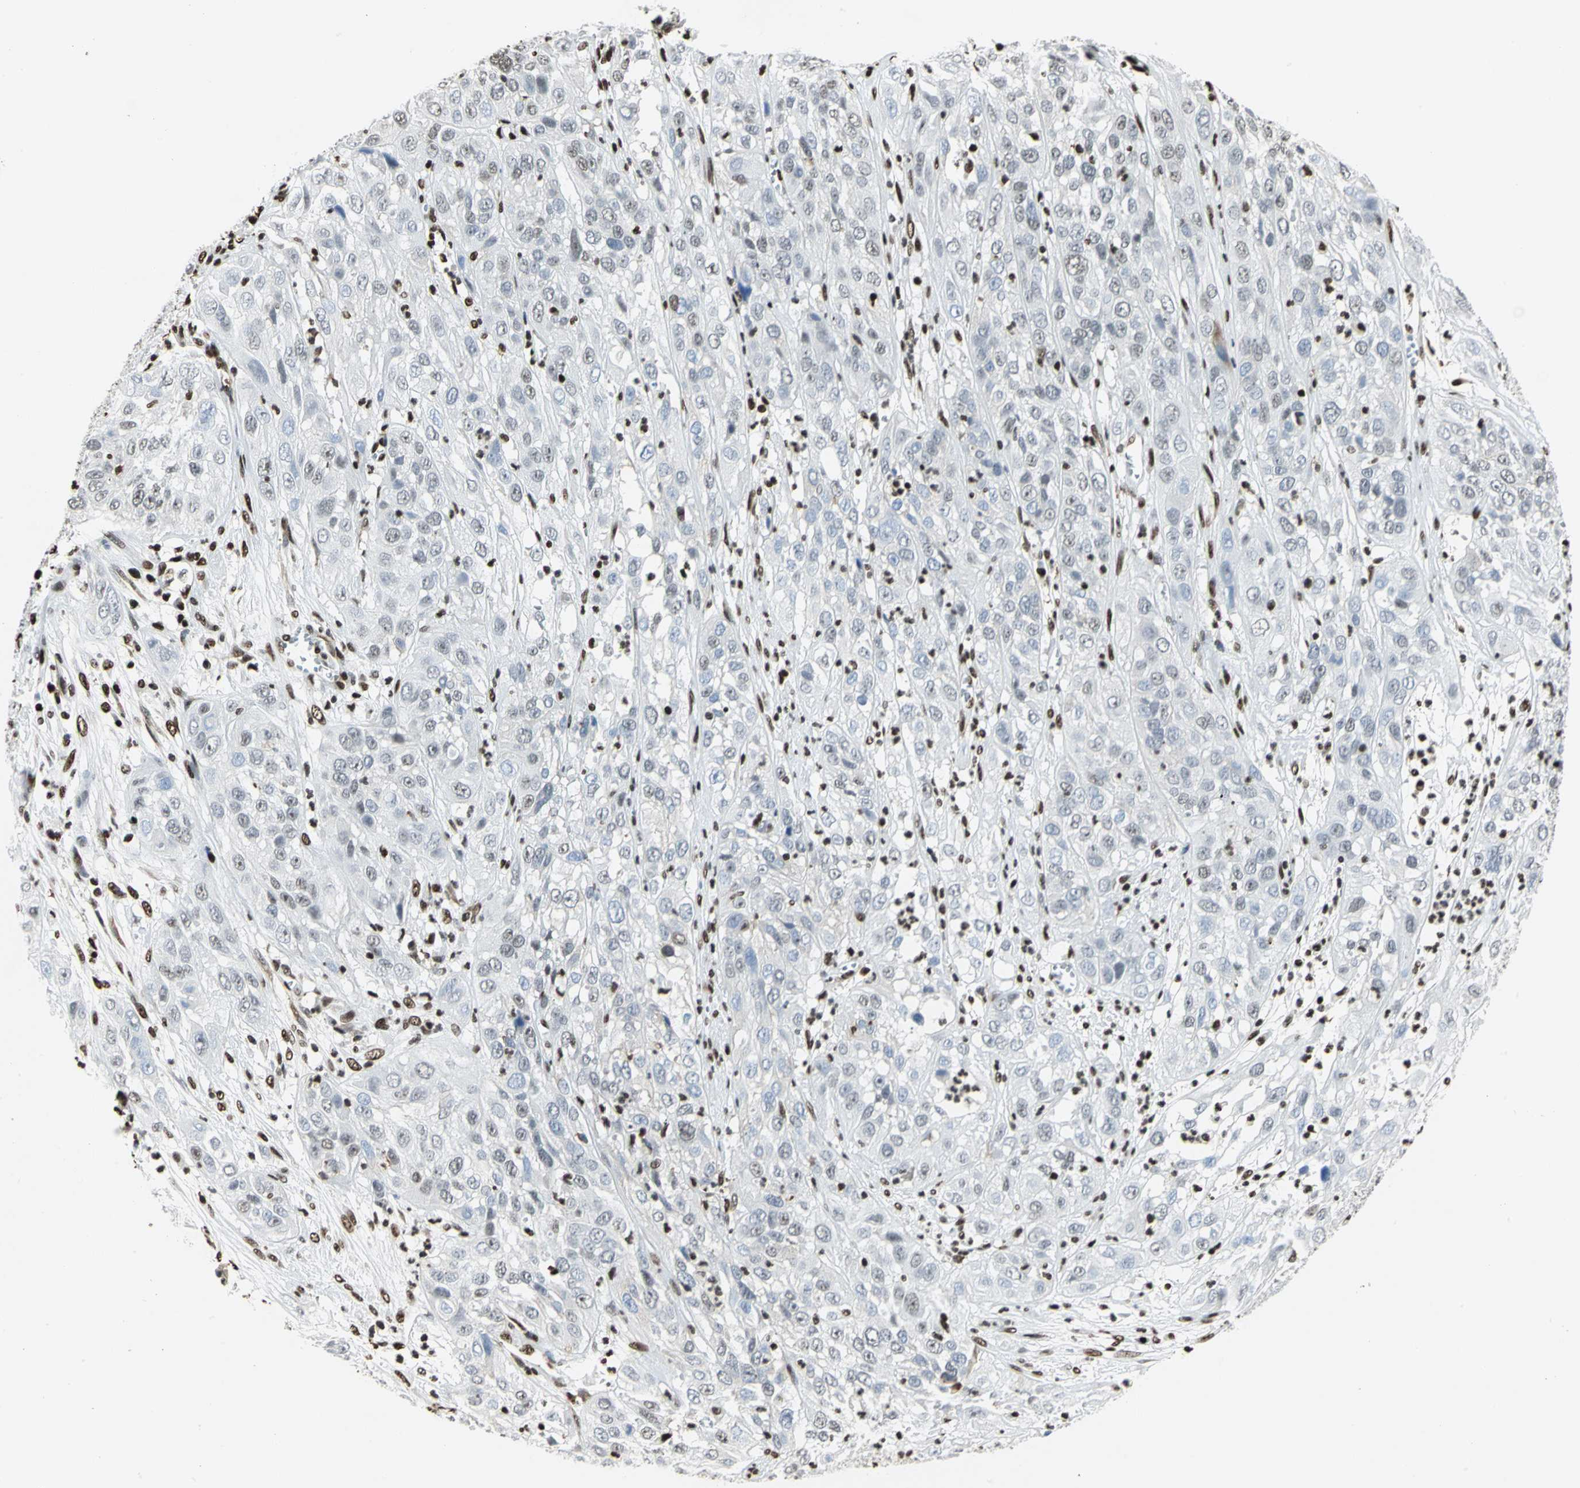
{"staining": {"intensity": "negative", "quantity": "none", "location": "none"}, "tissue": "cervical cancer", "cell_type": "Tumor cells", "image_type": "cancer", "snomed": [{"axis": "morphology", "description": "Squamous cell carcinoma, NOS"}, {"axis": "topography", "description": "Cervix"}], "caption": "Tumor cells are negative for brown protein staining in cervical cancer (squamous cell carcinoma).", "gene": "HMGB1", "patient": {"sex": "female", "age": 32}}